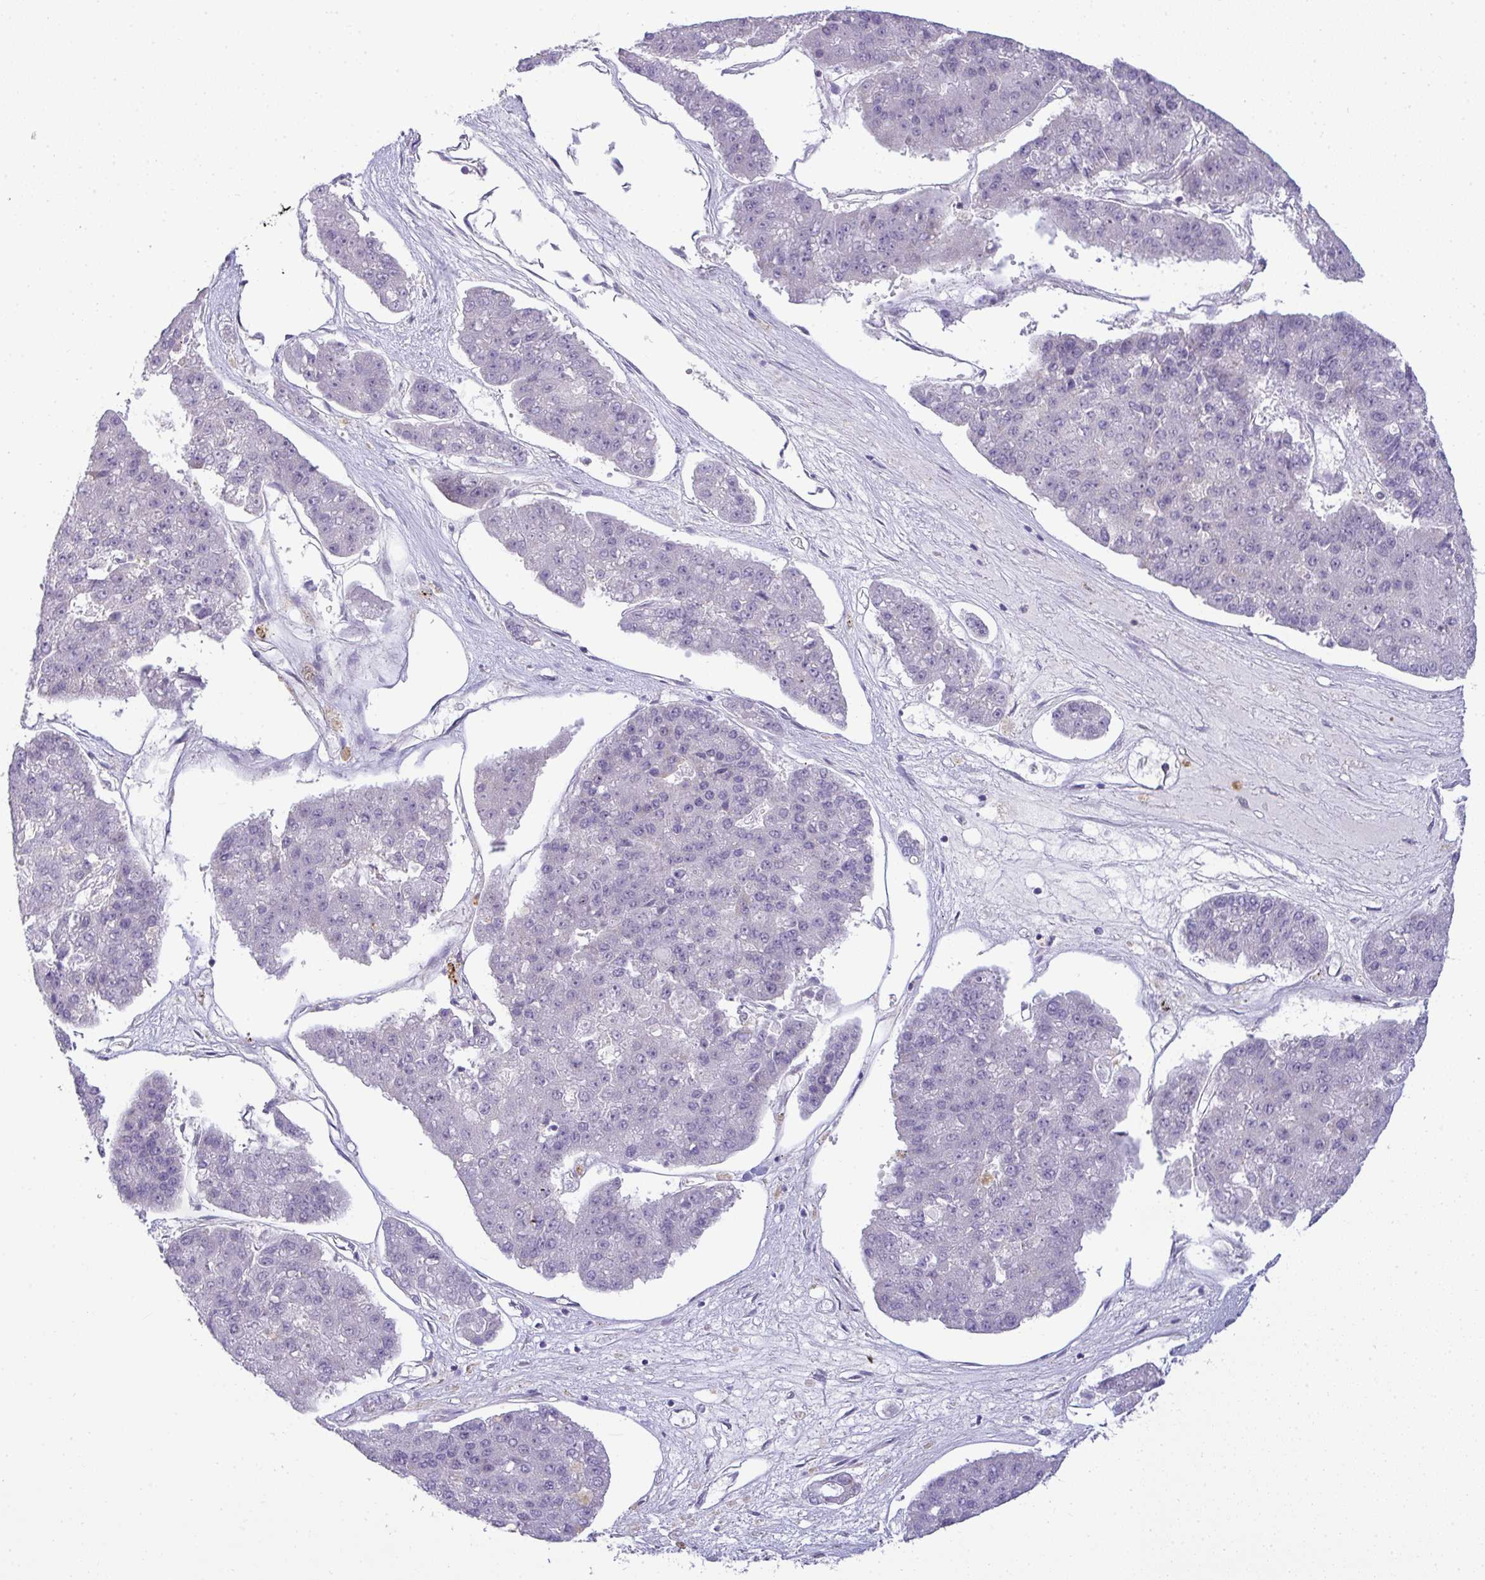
{"staining": {"intensity": "negative", "quantity": "none", "location": "none"}, "tissue": "pancreatic cancer", "cell_type": "Tumor cells", "image_type": "cancer", "snomed": [{"axis": "morphology", "description": "Adenocarcinoma, NOS"}, {"axis": "topography", "description": "Pancreas"}], "caption": "Photomicrograph shows no protein expression in tumor cells of adenocarcinoma (pancreatic) tissue.", "gene": "SRRM4", "patient": {"sex": "male", "age": 50}}